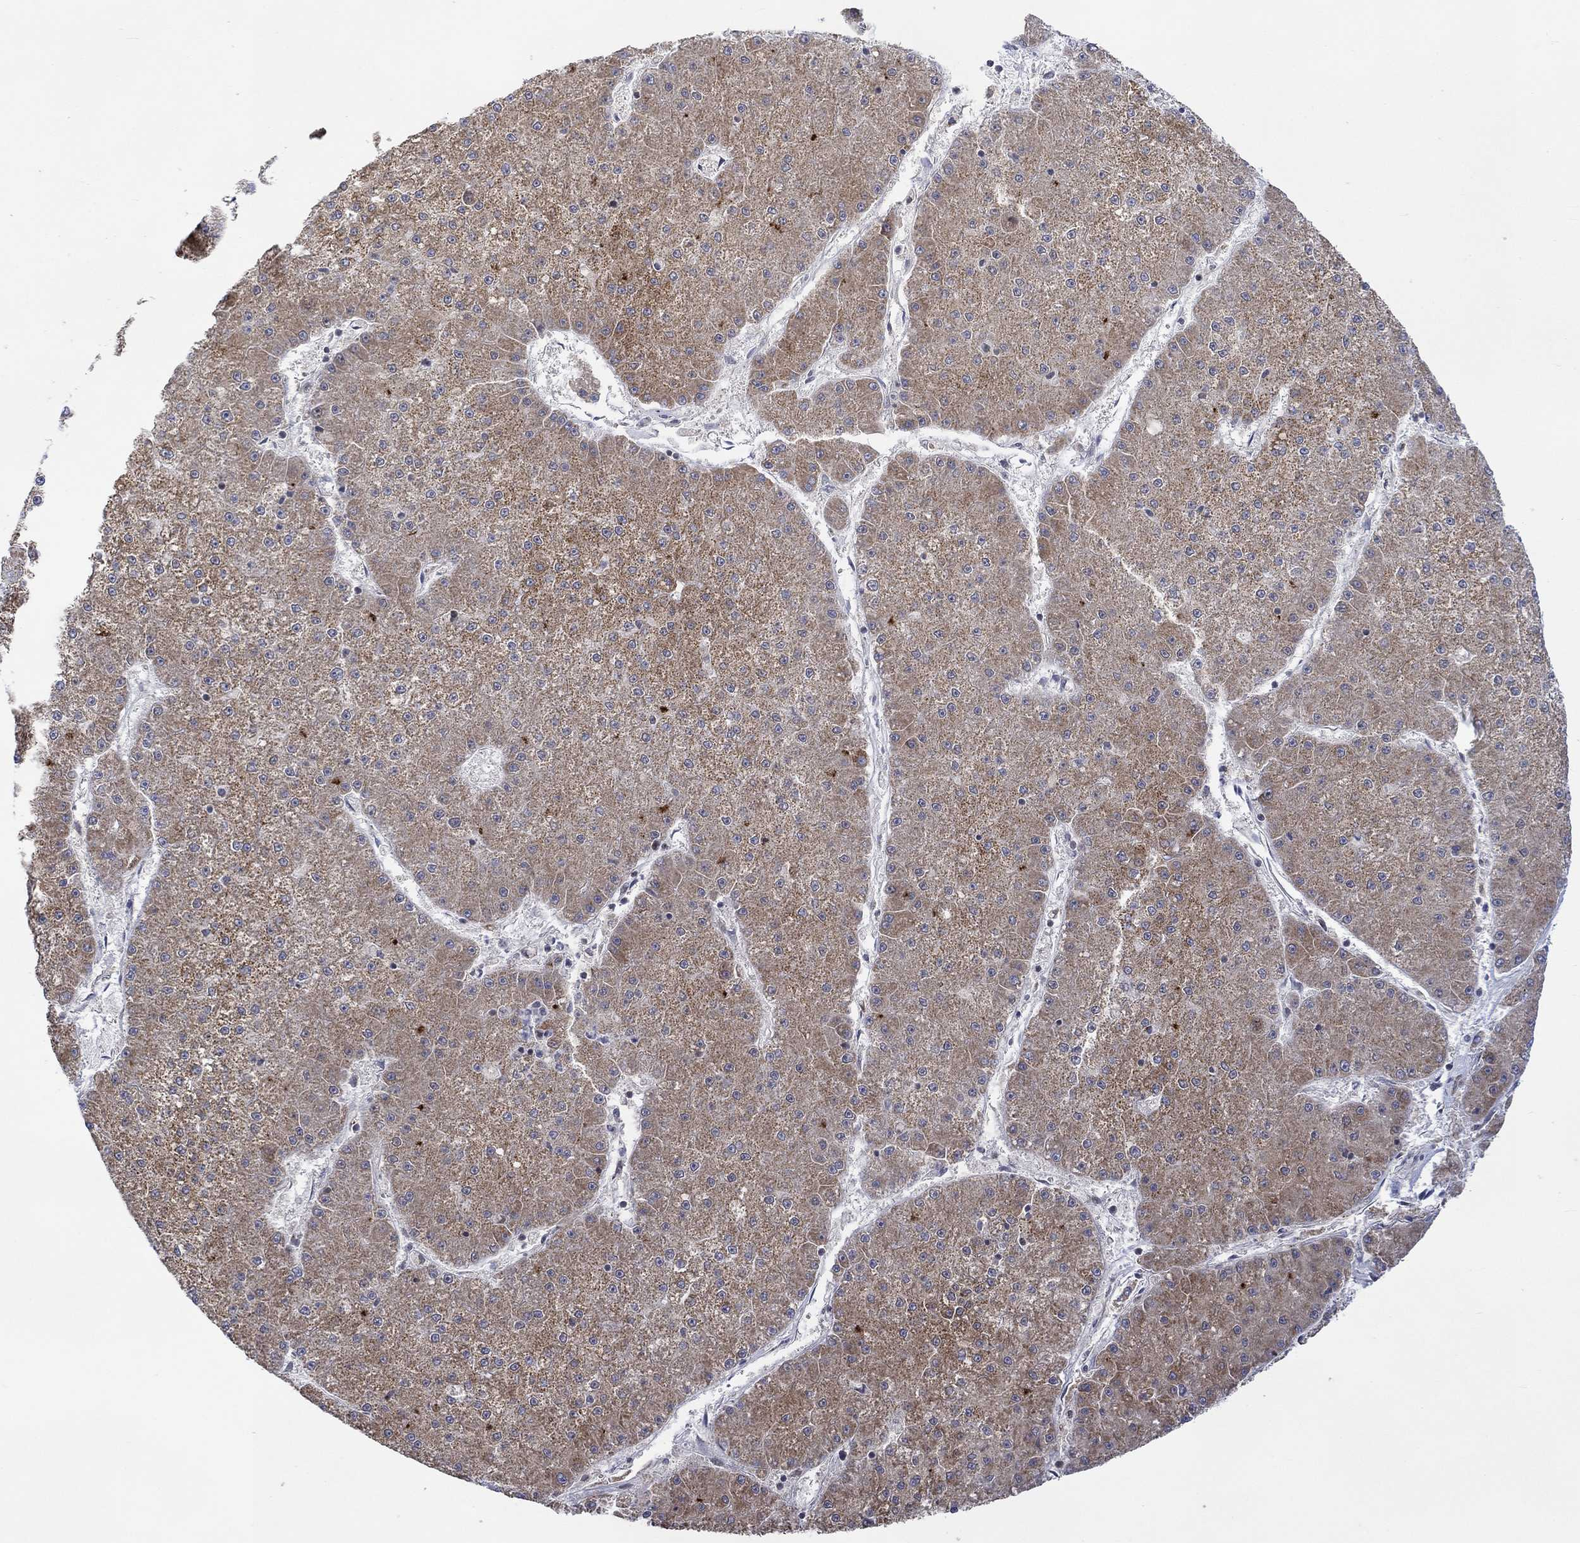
{"staining": {"intensity": "weak", "quantity": ">75%", "location": "cytoplasmic/membranous"}, "tissue": "liver cancer", "cell_type": "Tumor cells", "image_type": "cancer", "snomed": [{"axis": "morphology", "description": "Carcinoma, Hepatocellular, NOS"}, {"axis": "topography", "description": "Liver"}], "caption": "Immunohistochemical staining of hepatocellular carcinoma (liver) reveals weak cytoplasmic/membranous protein staining in about >75% of tumor cells. Immunohistochemistry (ihc) stains the protein of interest in brown and the nuclei are stained blue.", "gene": "SLC48A1", "patient": {"sex": "male", "age": 73}}